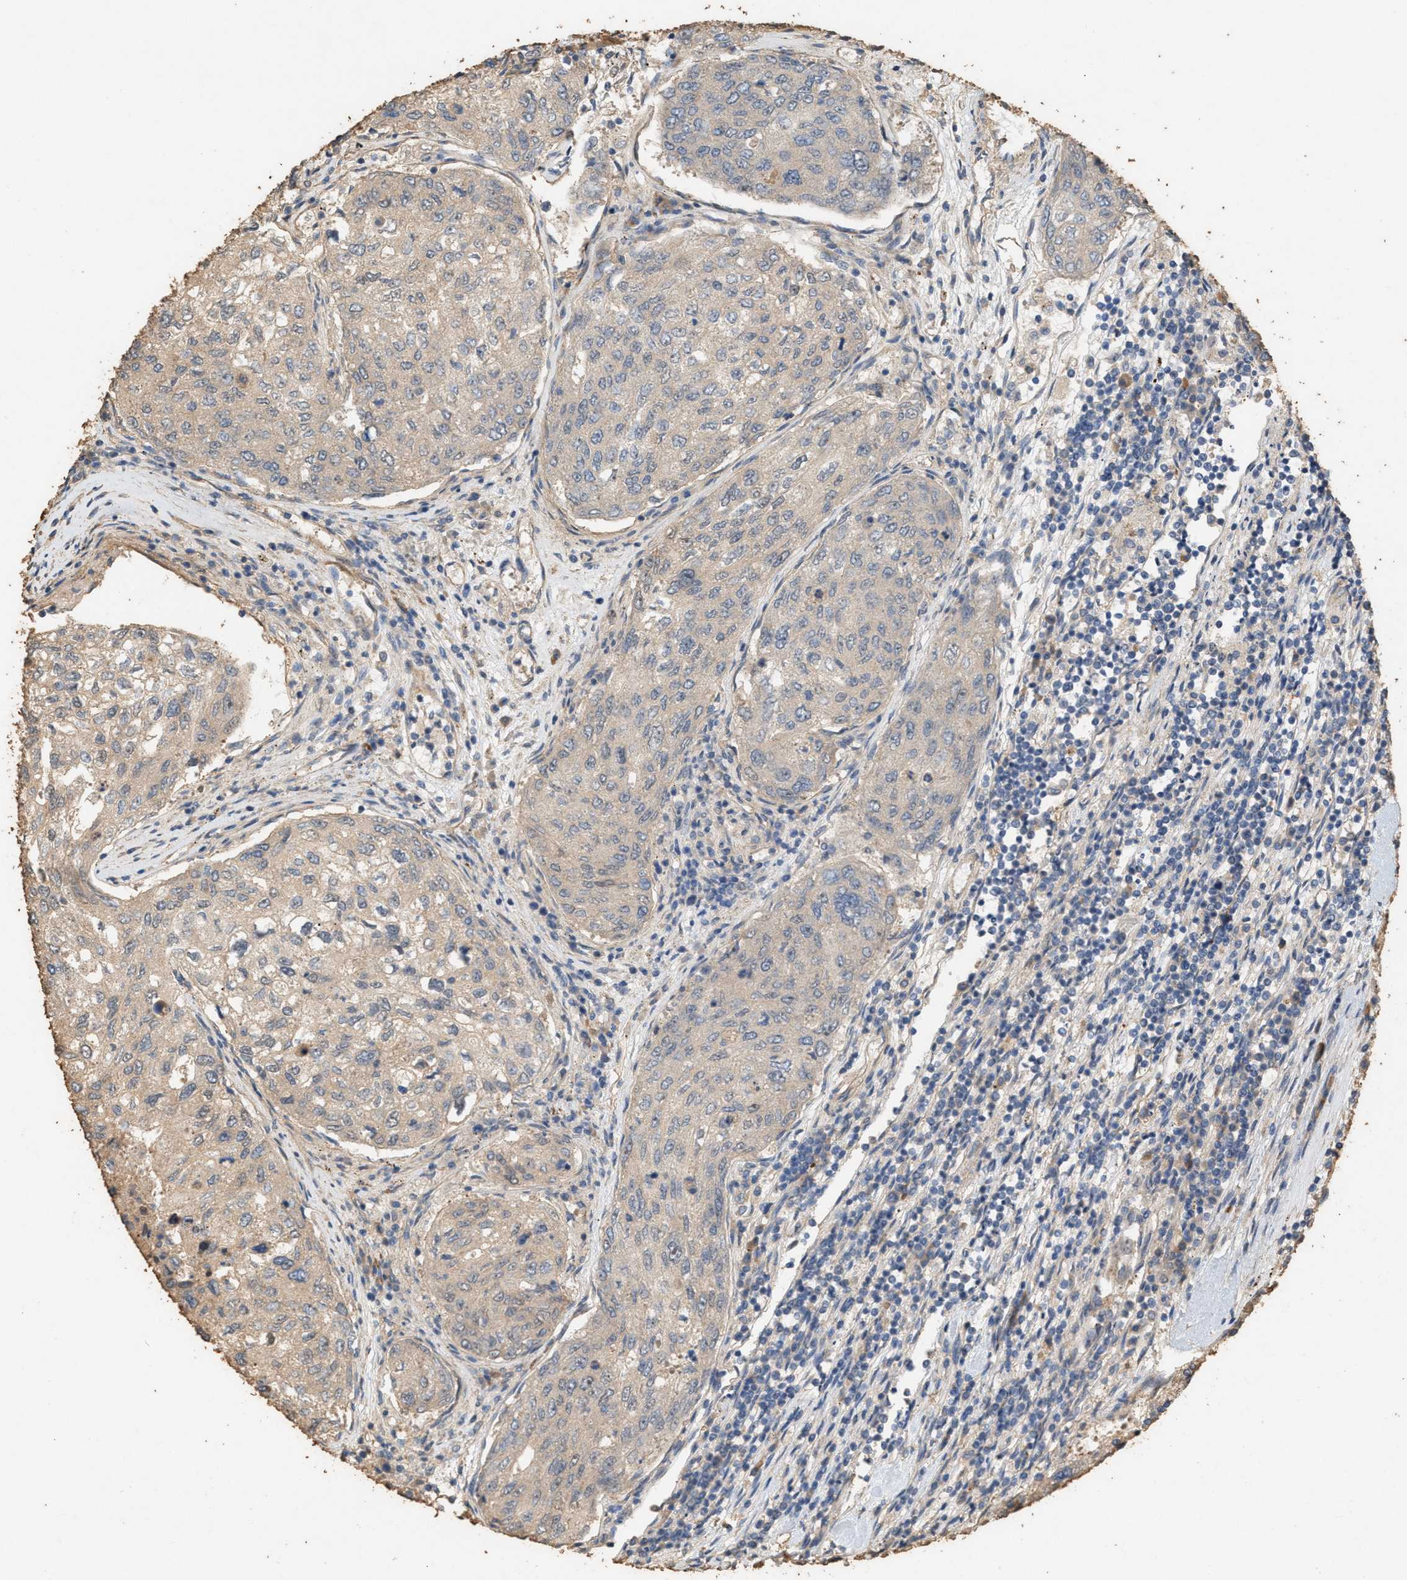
{"staining": {"intensity": "negative", "quantity": "none", "location": "none"}, "tissue": "urothelial cancer", "cell_type": "Tumor cells", "image_type": "cancer", "snomed": [{"axis": "morphology", "description": "Urothelial carcinoma, High grade"}, {"axis": "topography", "description": "Lymph node"}, {"axis": "topography", "description": "Urinary bladder"}], "caption": "This is an immunohistochemistry (IHC) micrograph of urothelial carcinoma (high-grade). There is no staining in tumor cells.", "gene": "DCAF7", "patient": {"sex": "male", "age": 51}}